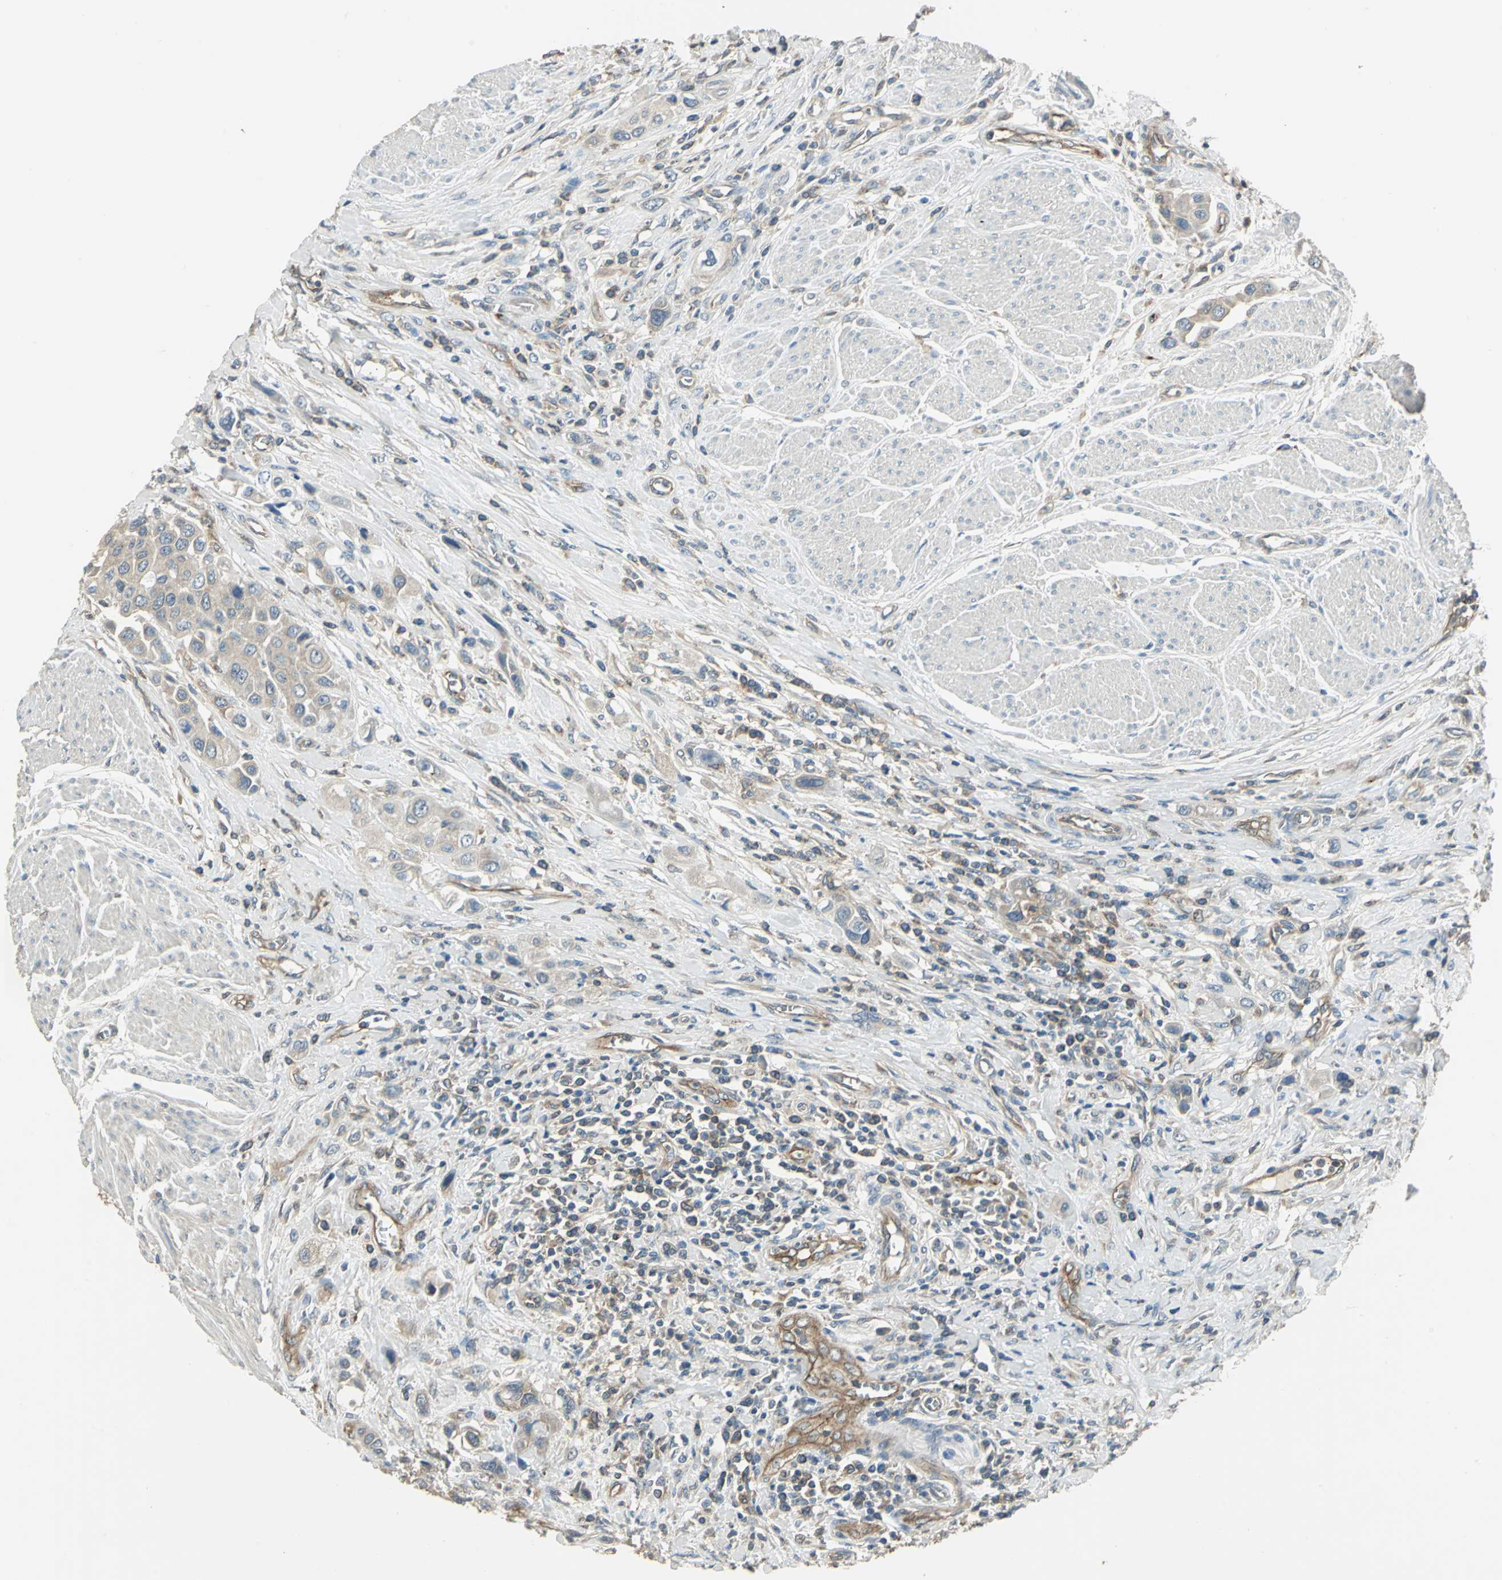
{"staining": {"intensity": "weak", "quantity": ">75%", "location": "cytoplasmic/membranous"}, "tissue": "urothelial cancer", "cell_type": "Tumor cells", "image_type": "cancer", "snomed": [{"axis": "morphology", "description": "Urothelial carcinoma, High grade"}, {"axis": "topography", "description": "Urinary bladder"}], "caption": "Weak cytoplasmic/membranous protein expression is present in about >75% of tumor cells in high-grade urothelial carcinoma.", "gene": "RAPGEF1", "patient": {"sex": "male", "age": 50}}